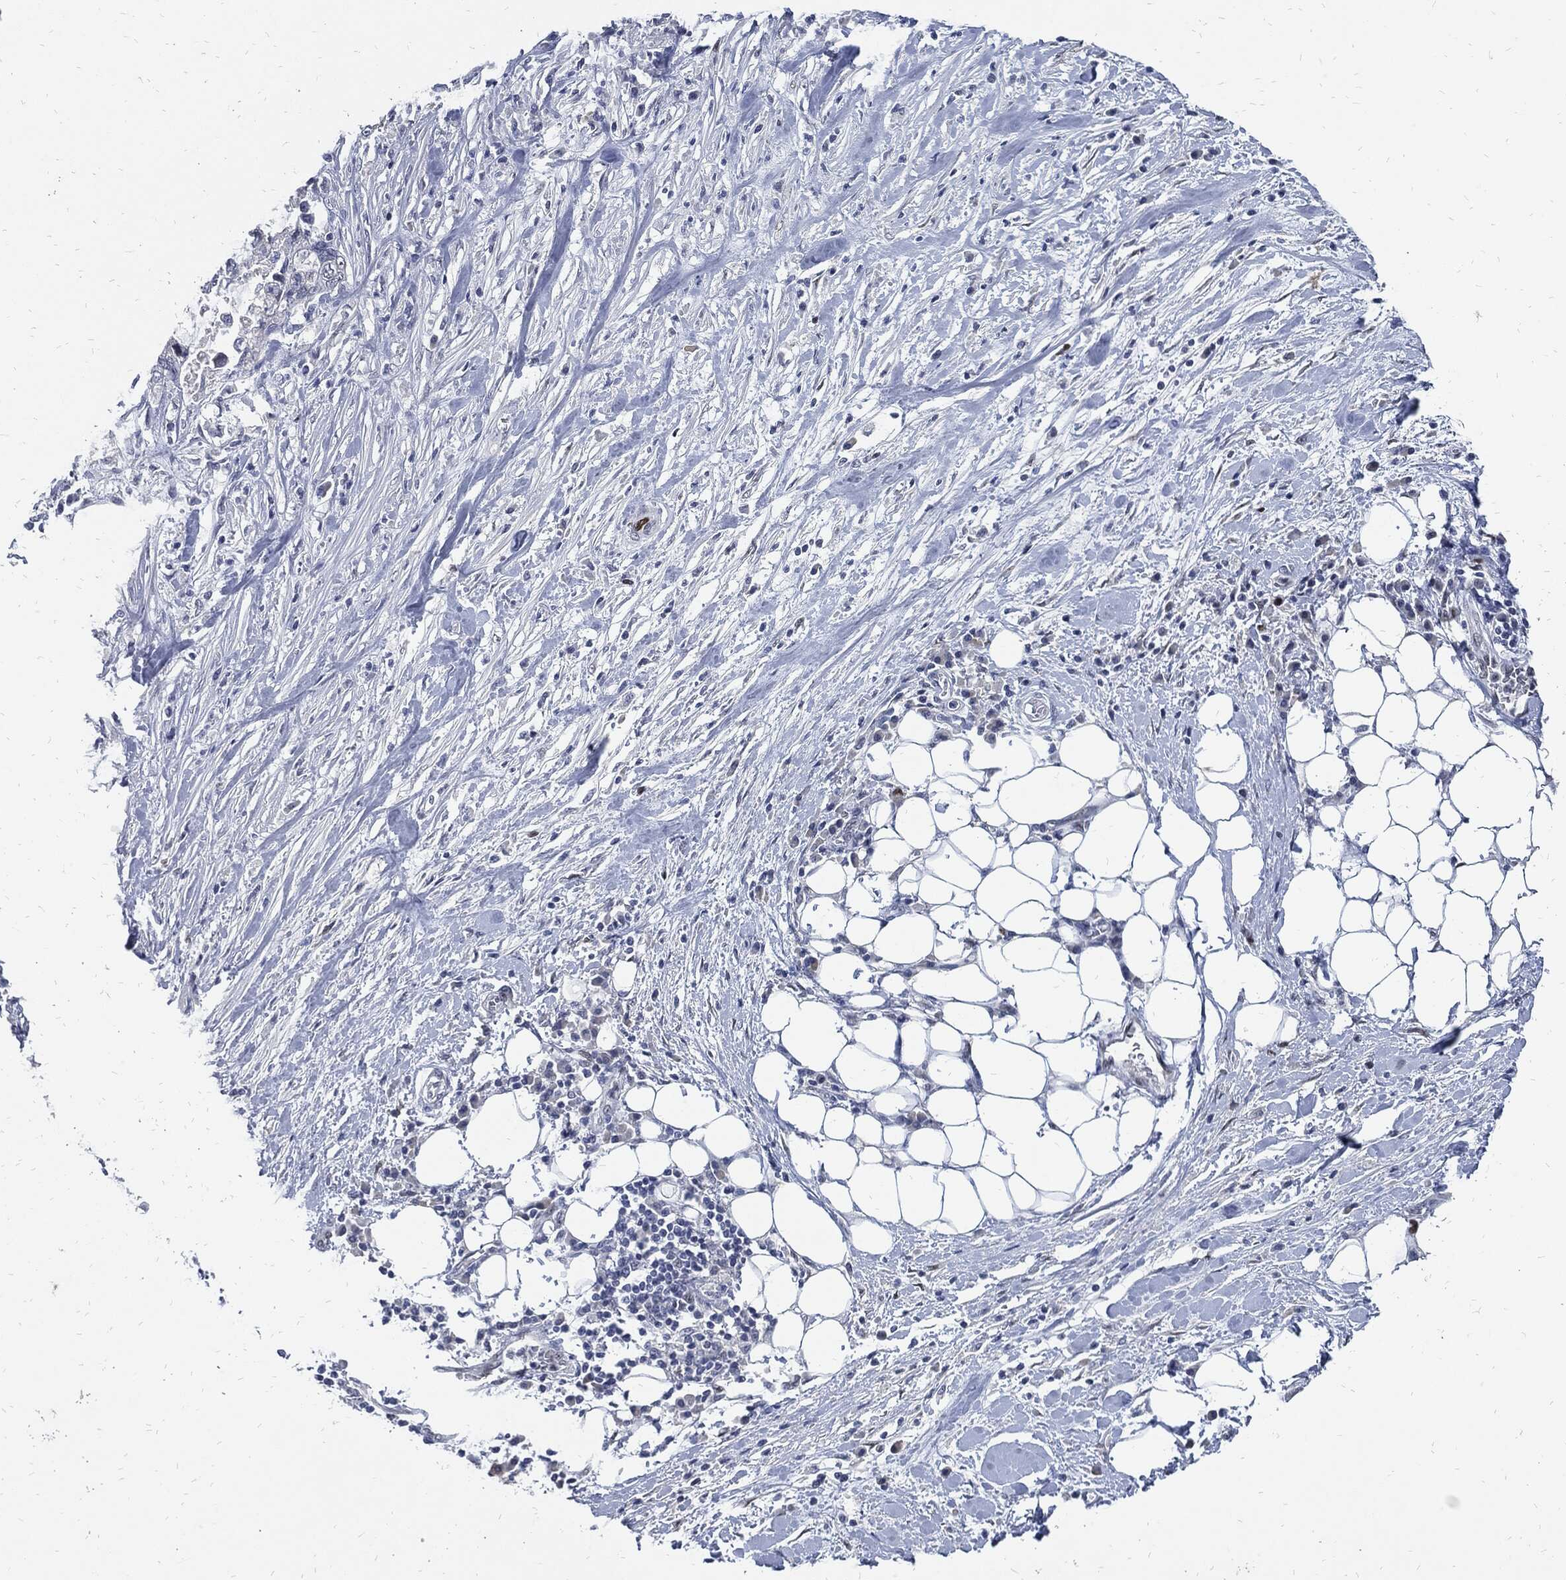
{"staining": {"intensity": "strong", "quantity": "<25%", "location": "nuclear"}, "tissue": "stomach cancer", "cell_type": "Tumor cells", "image_type": "cancer", "snomed": [{"axis": "morphology", "description": "Adenocarcinoma, NOS"}, {"axis": "topography", "description": "Stomach"}], "caption": "Adenocarcinoma (stomach) stained for a protein shows strong nuclear positivity in tumor cells. (DAB IHC with brightfield microscopy, high magnification).", "gene": "NBN", "patient": {"sex": "male", "age": 54}}